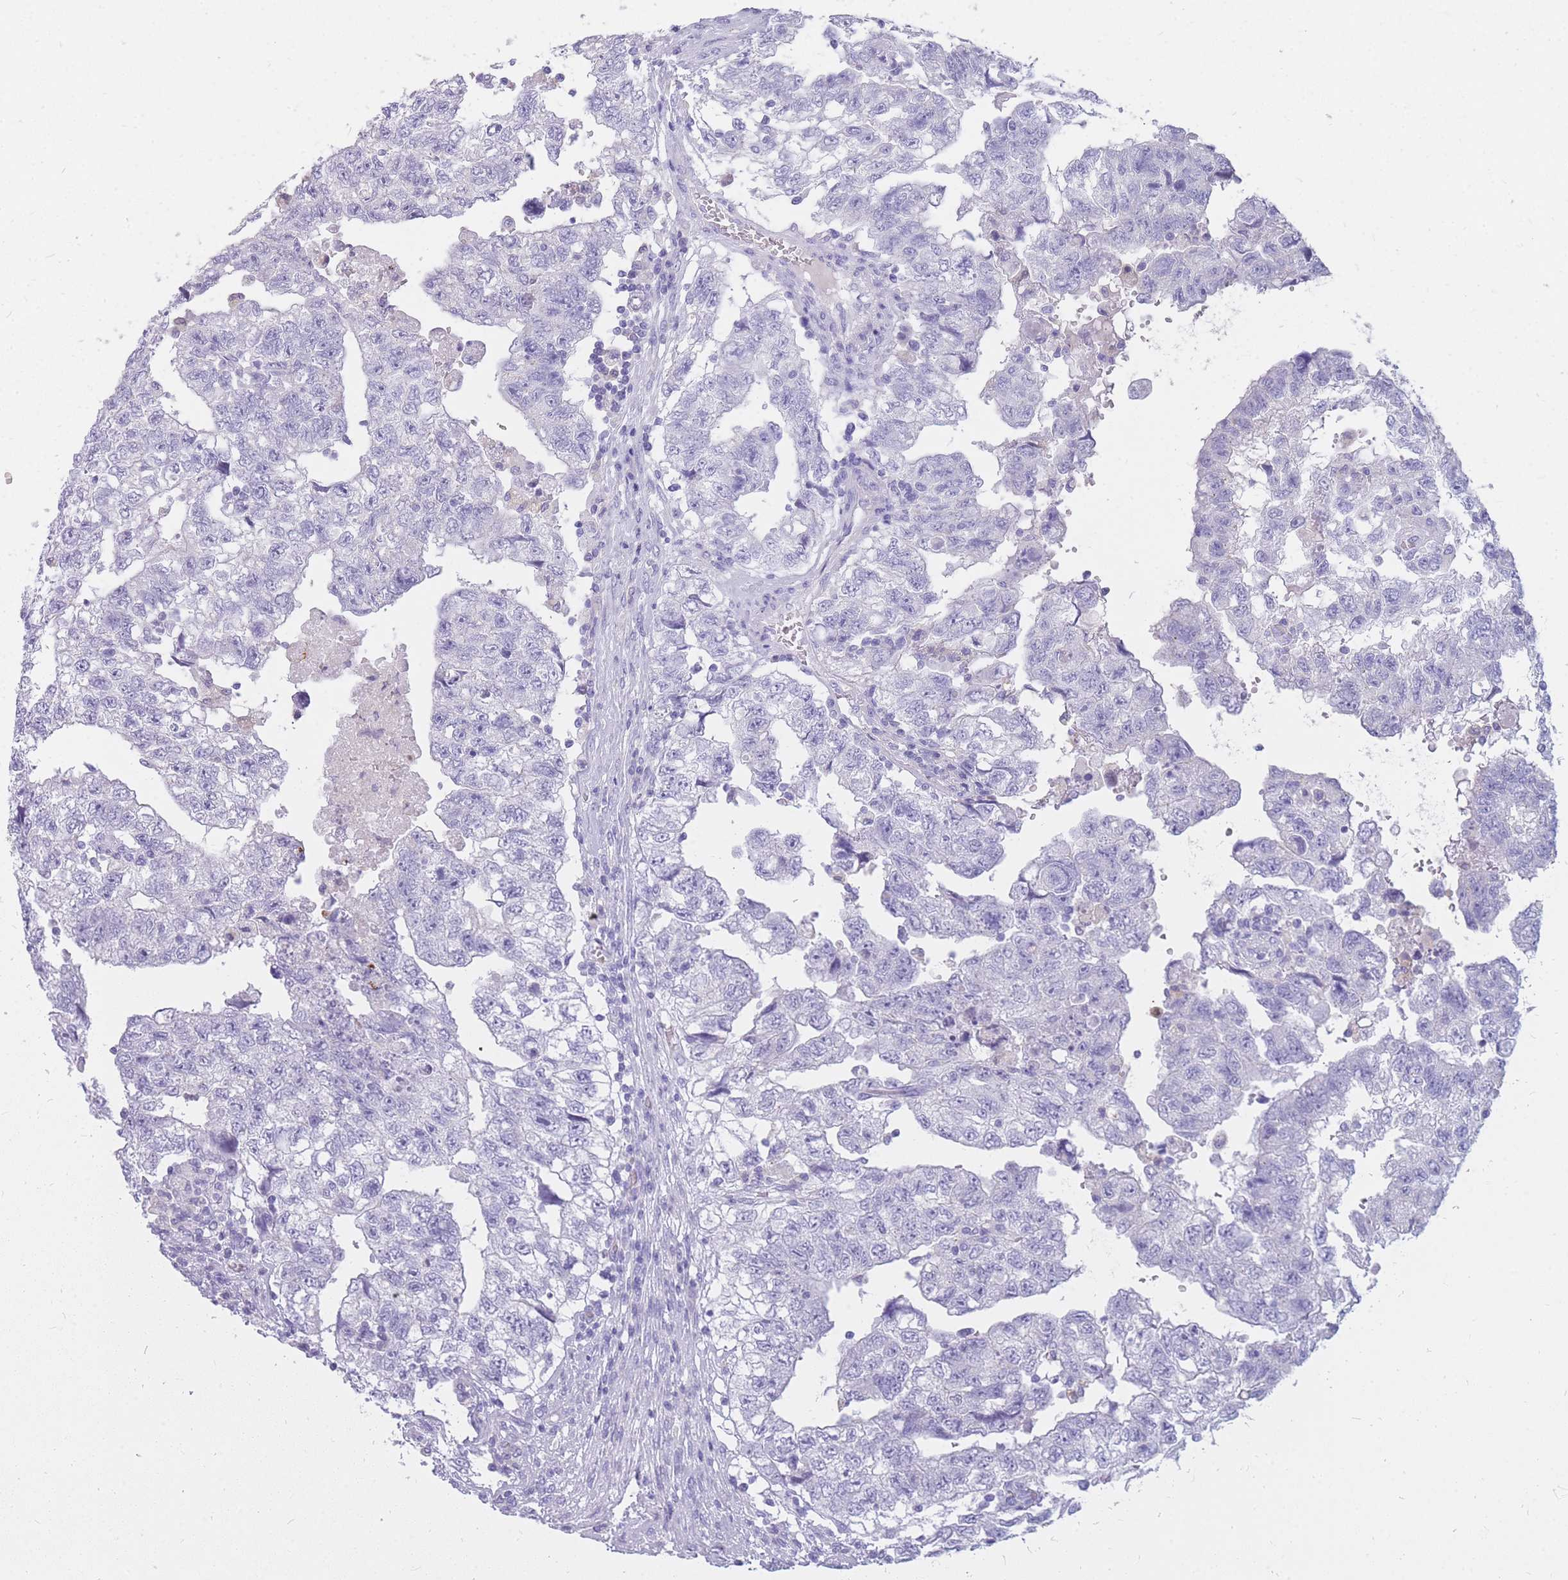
{"staining": {"intensity": "negative", "quantity": "none", "location": "none"}, "tissue": "testis cancer", "cell_type": "Tumor cells", "image_type": "cancer", "snomed": [{"axis": "morphology", "description": "Carcinoma, Embryonal, NOS"}, {"axis": "topography", "description": "Testis"}], "caption": "This is an IHC photomicrograph of human testis cancer. There is no expression in tumor cells.", "gene": "TPSAB1", "patient": {"sex": "male", "age": 36}}